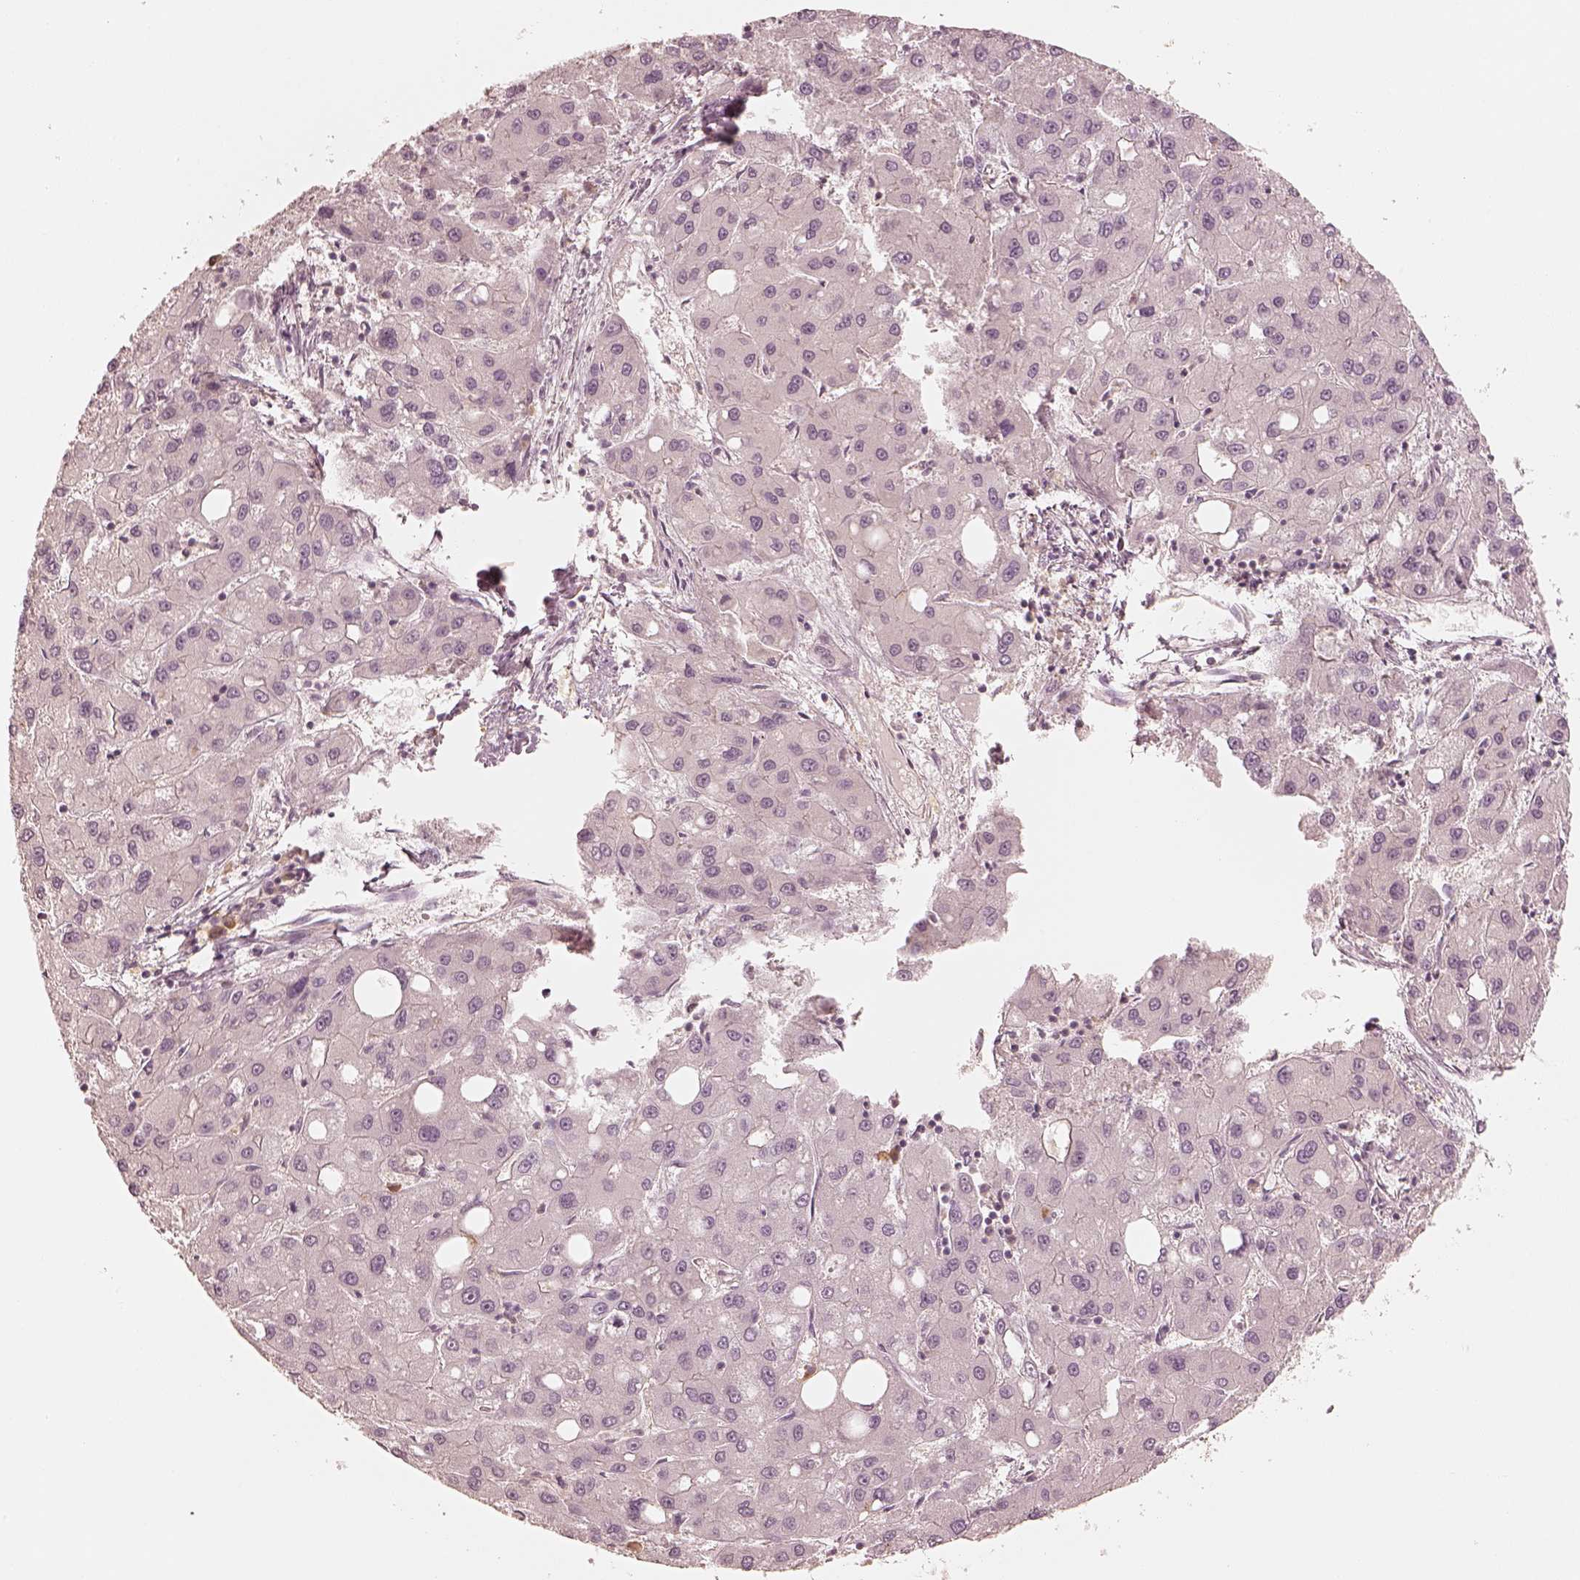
{"staining": {"intensity": "negative", "quantity": "none", "location": "none"}, "tissue": "liver cancer", "cell_type": "Tumor cells", "image_type": "cancer", "snomed": [{"axis": "morphology", "description": "Carcinoma, Hepatocellular, NOS"}, {"axis": "topography", "description": "Liver"}], "caption": "An IHC histopathology image of liver cancer (hepatocellular carcinoma) is shown. There is no staining in tumor cells of liver cancer (hepatocellular carcinoma). (DAB (3,3'-diaminobenzidine) IHC with hematoxylin counter stain).", "gene": "GORASP2", "patient": {"sex": "male", "age": 73}}